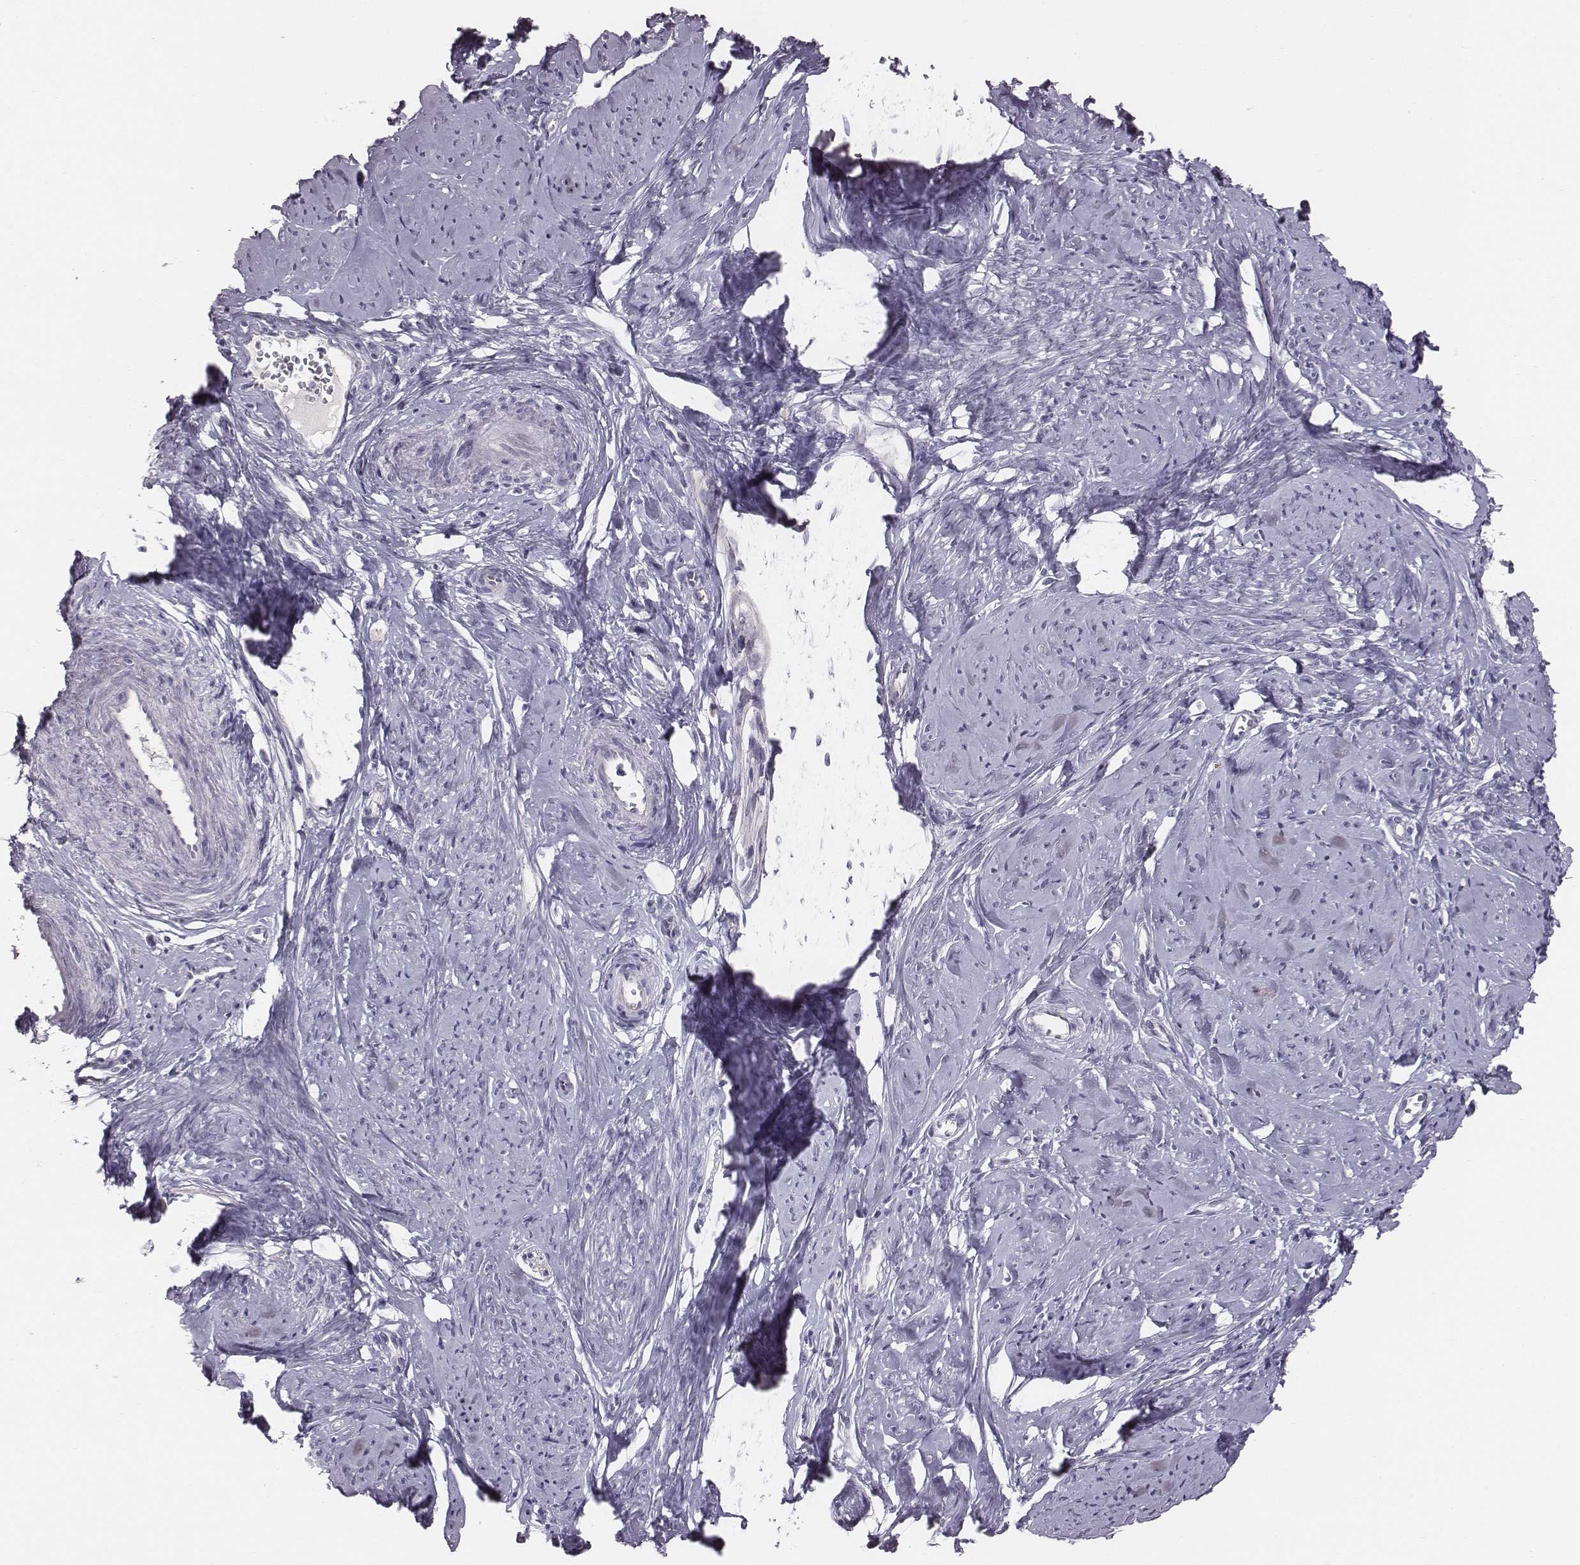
{"staining": {"intensity": "negative", "quantity": "none", "location": "none"}, "tissue": "smooth muscle", "cell_type": "Smooth muscle cells", "image_type": "normal", "snomed": [{"axis": "morphology", "description": "Normal tissue, NOS"}, {"axis": "topography", "description": "Smooth muscle"}], "caption": "Smooth muscle cells are negative for brown protein staining in normal smooth muscle. (Brightfield microscopy of DAB (3,3'-diaminobenzidine) IHC at high magnification).", "gene": "CACNG4", "patient": {"sex": "female", "age": 48}}